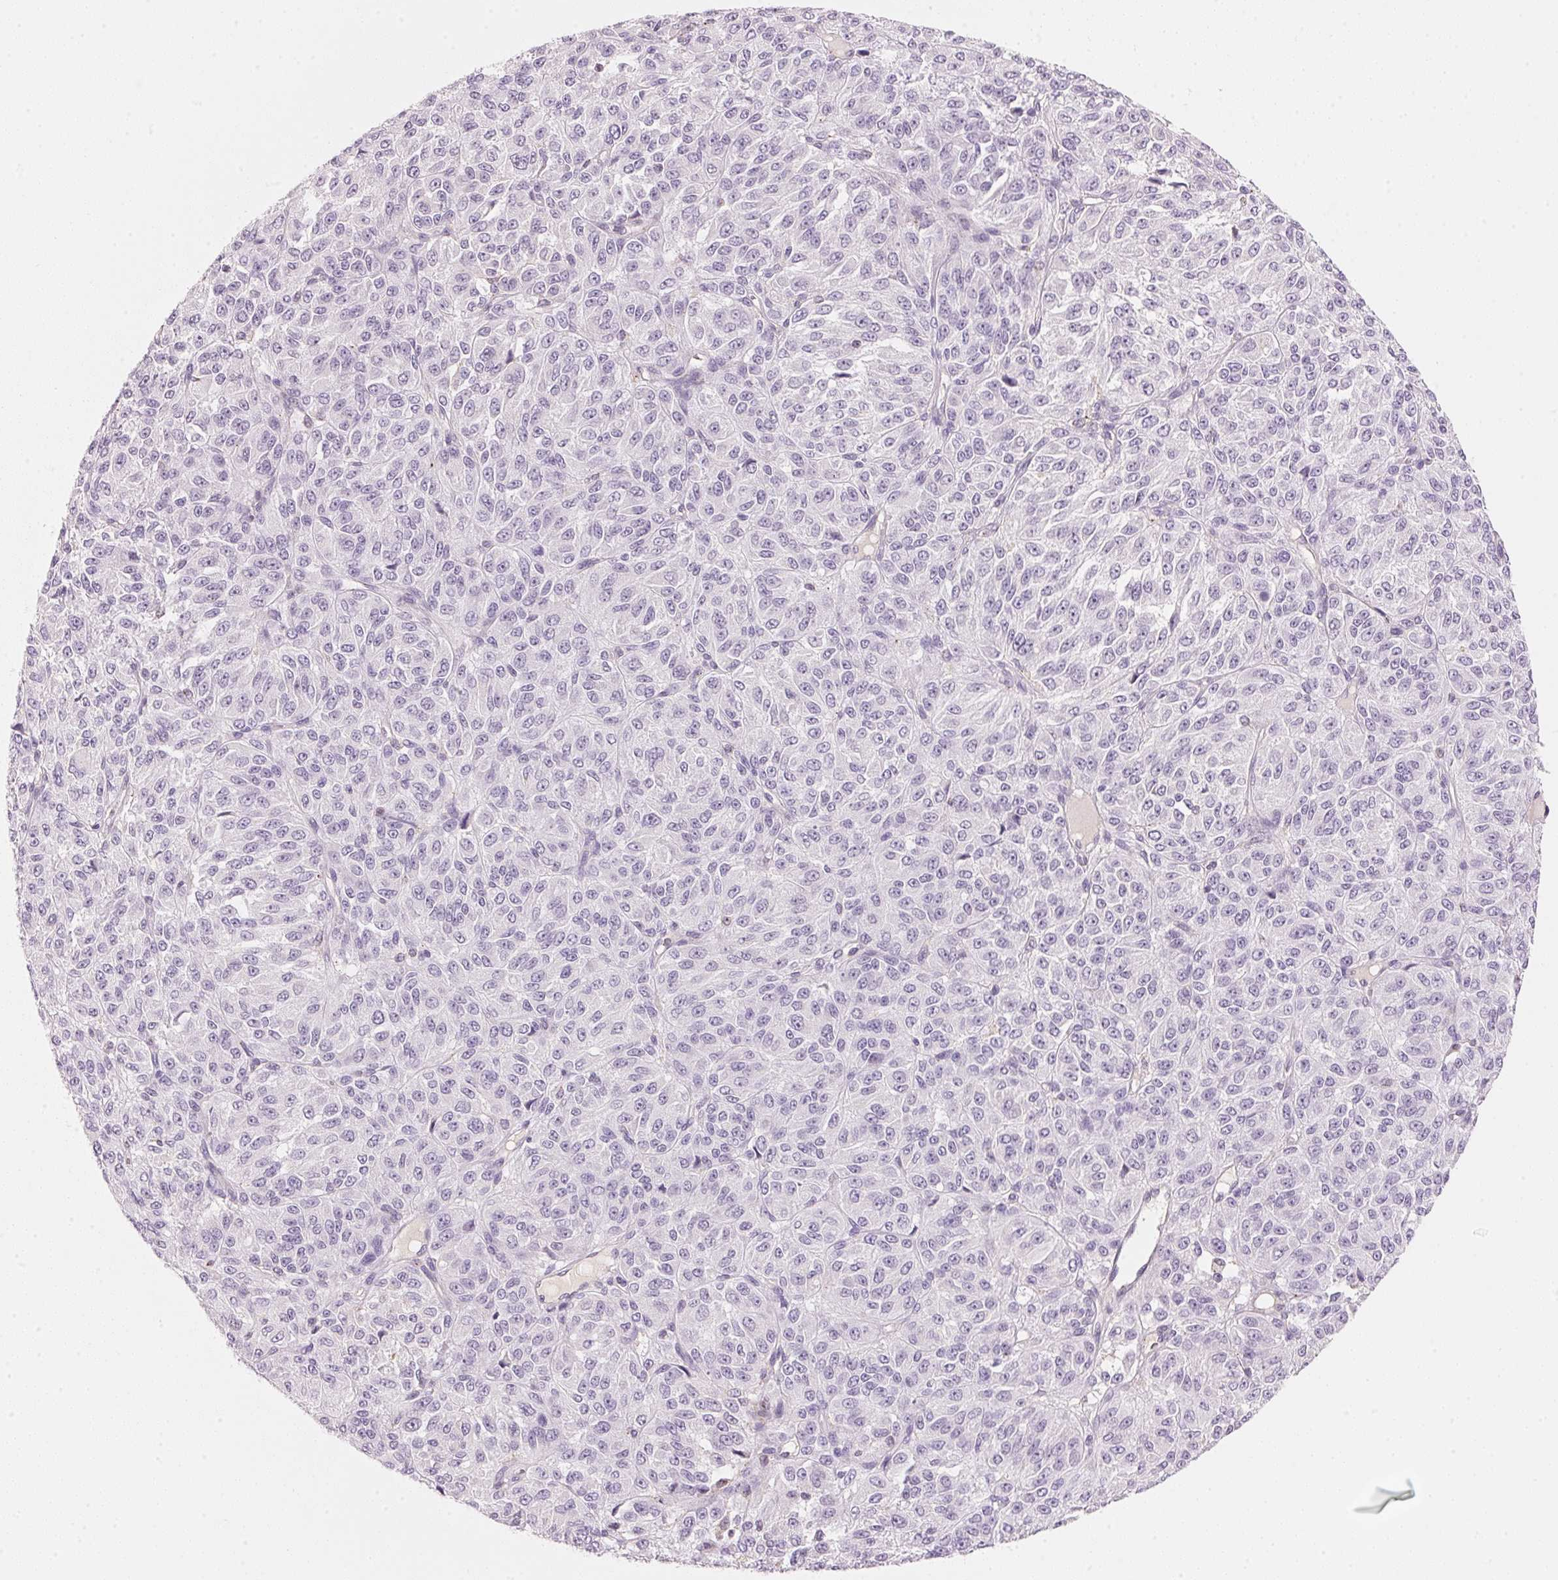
{"staining": {"intensity": "negative", "quantity": "none", "location": "none"}, "tissue": "melanoma", "cell_type": "Tumor cells", "image_type": "cancer", "snomed": [{"axis": "morphology", "description": "Malignant melanoma, Metastatic site"}, {"axis": "topography", "description": "Brain"}], "caption": "The micrograph demonstrates no significant expression in tumor cells of malignant melanoma (metastatic site).", "gene": "HOXB13", "patient": {"sex": "female", "age": 56}}